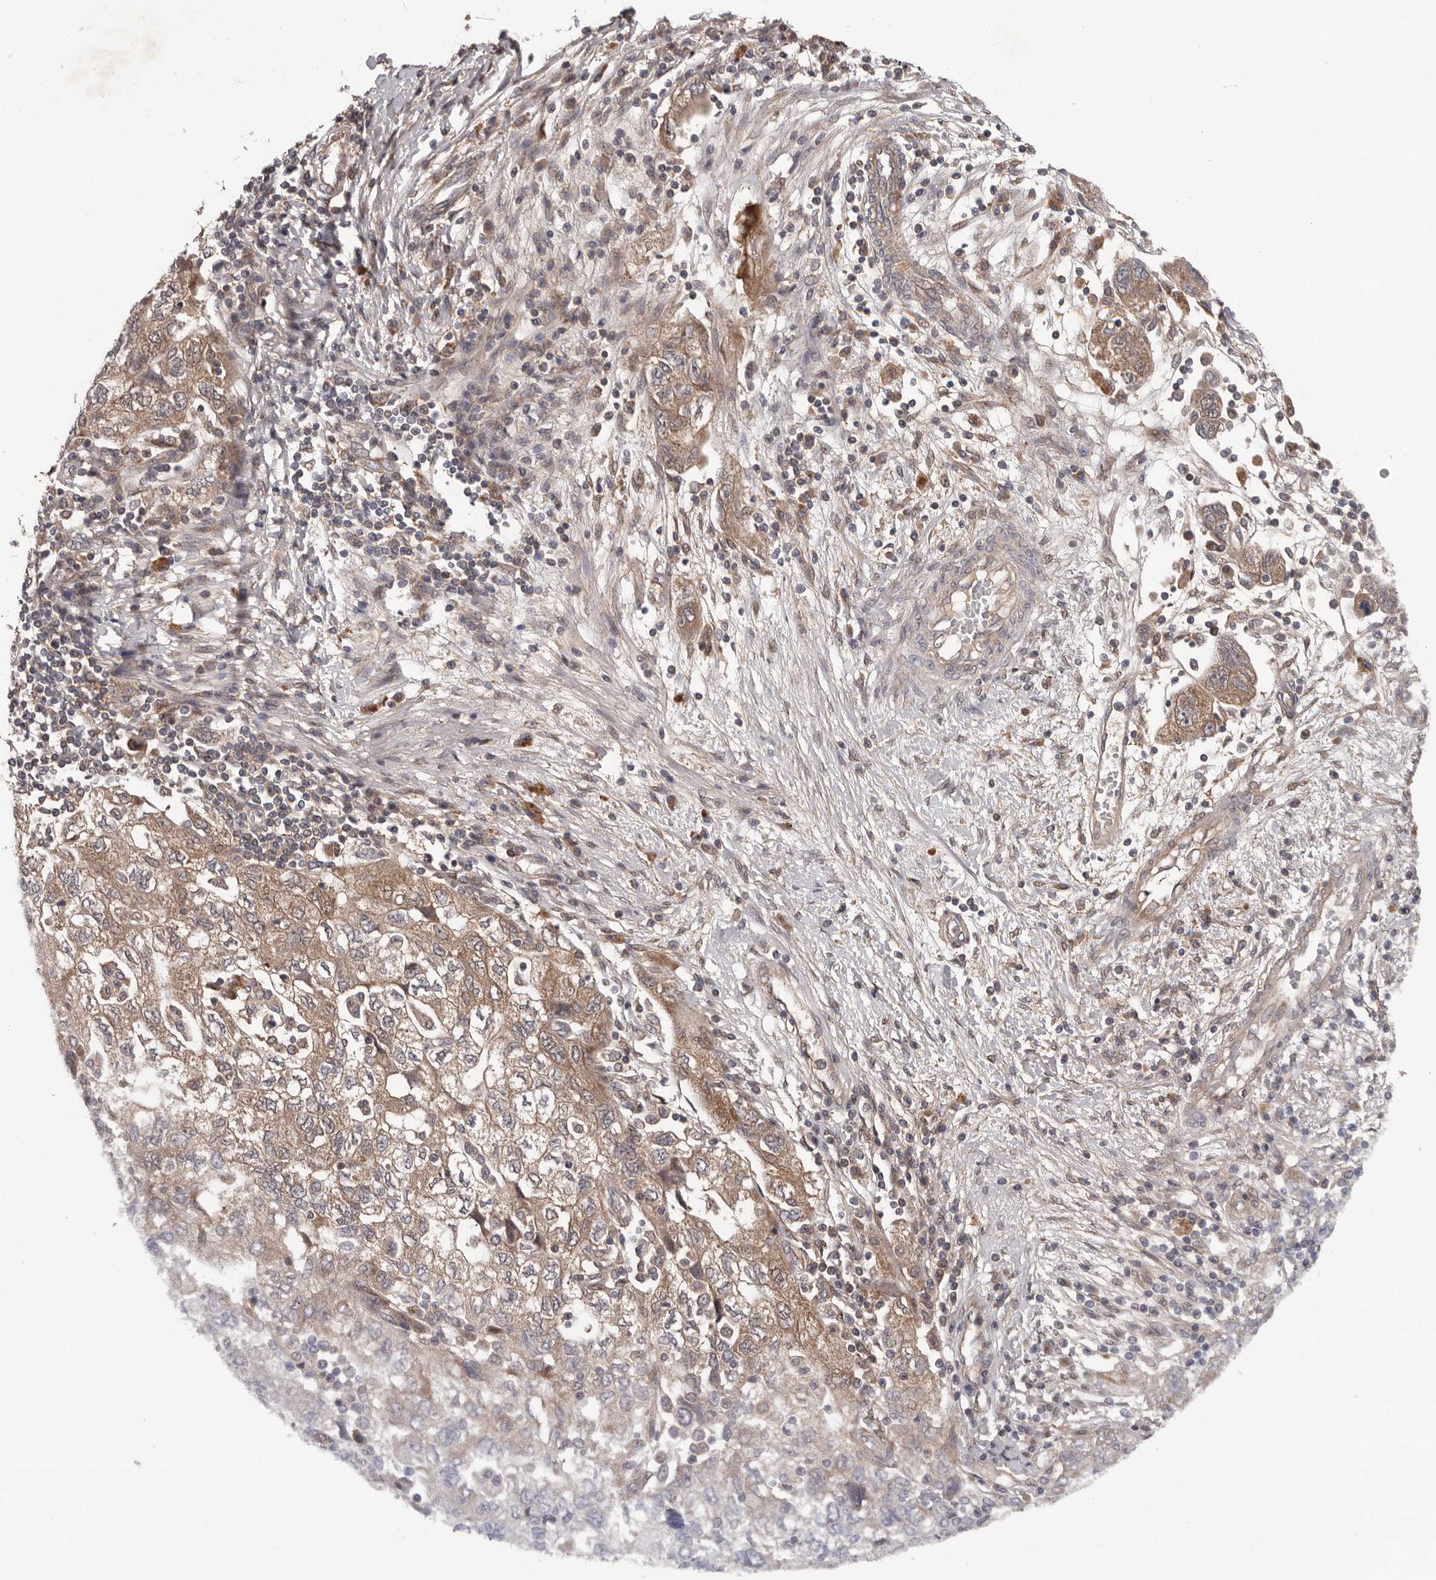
{"staining": {"intensity": "weak", "quantity": ">75%", "location": "cytoplasmic/membranous"}, "tissue": "ovarian cancer", "cell_type": "Tumor cells", "image_type": "cancer", "snomed": [{"axis": "morphology", "description": "Carcinoma, NOS"}, {"axis": "morphology", "description": "Cystadenocarcinoma, serous, NOS"}, {"axis": "topography", "description": "Ovary"}], "caption": "A brown stain shows weak cytoplasmic/membranous staining of a protein in human ovarian cancer tumor cells.", "gene": "PRKD1", "patient": {"sex": "female", "age": 69}}